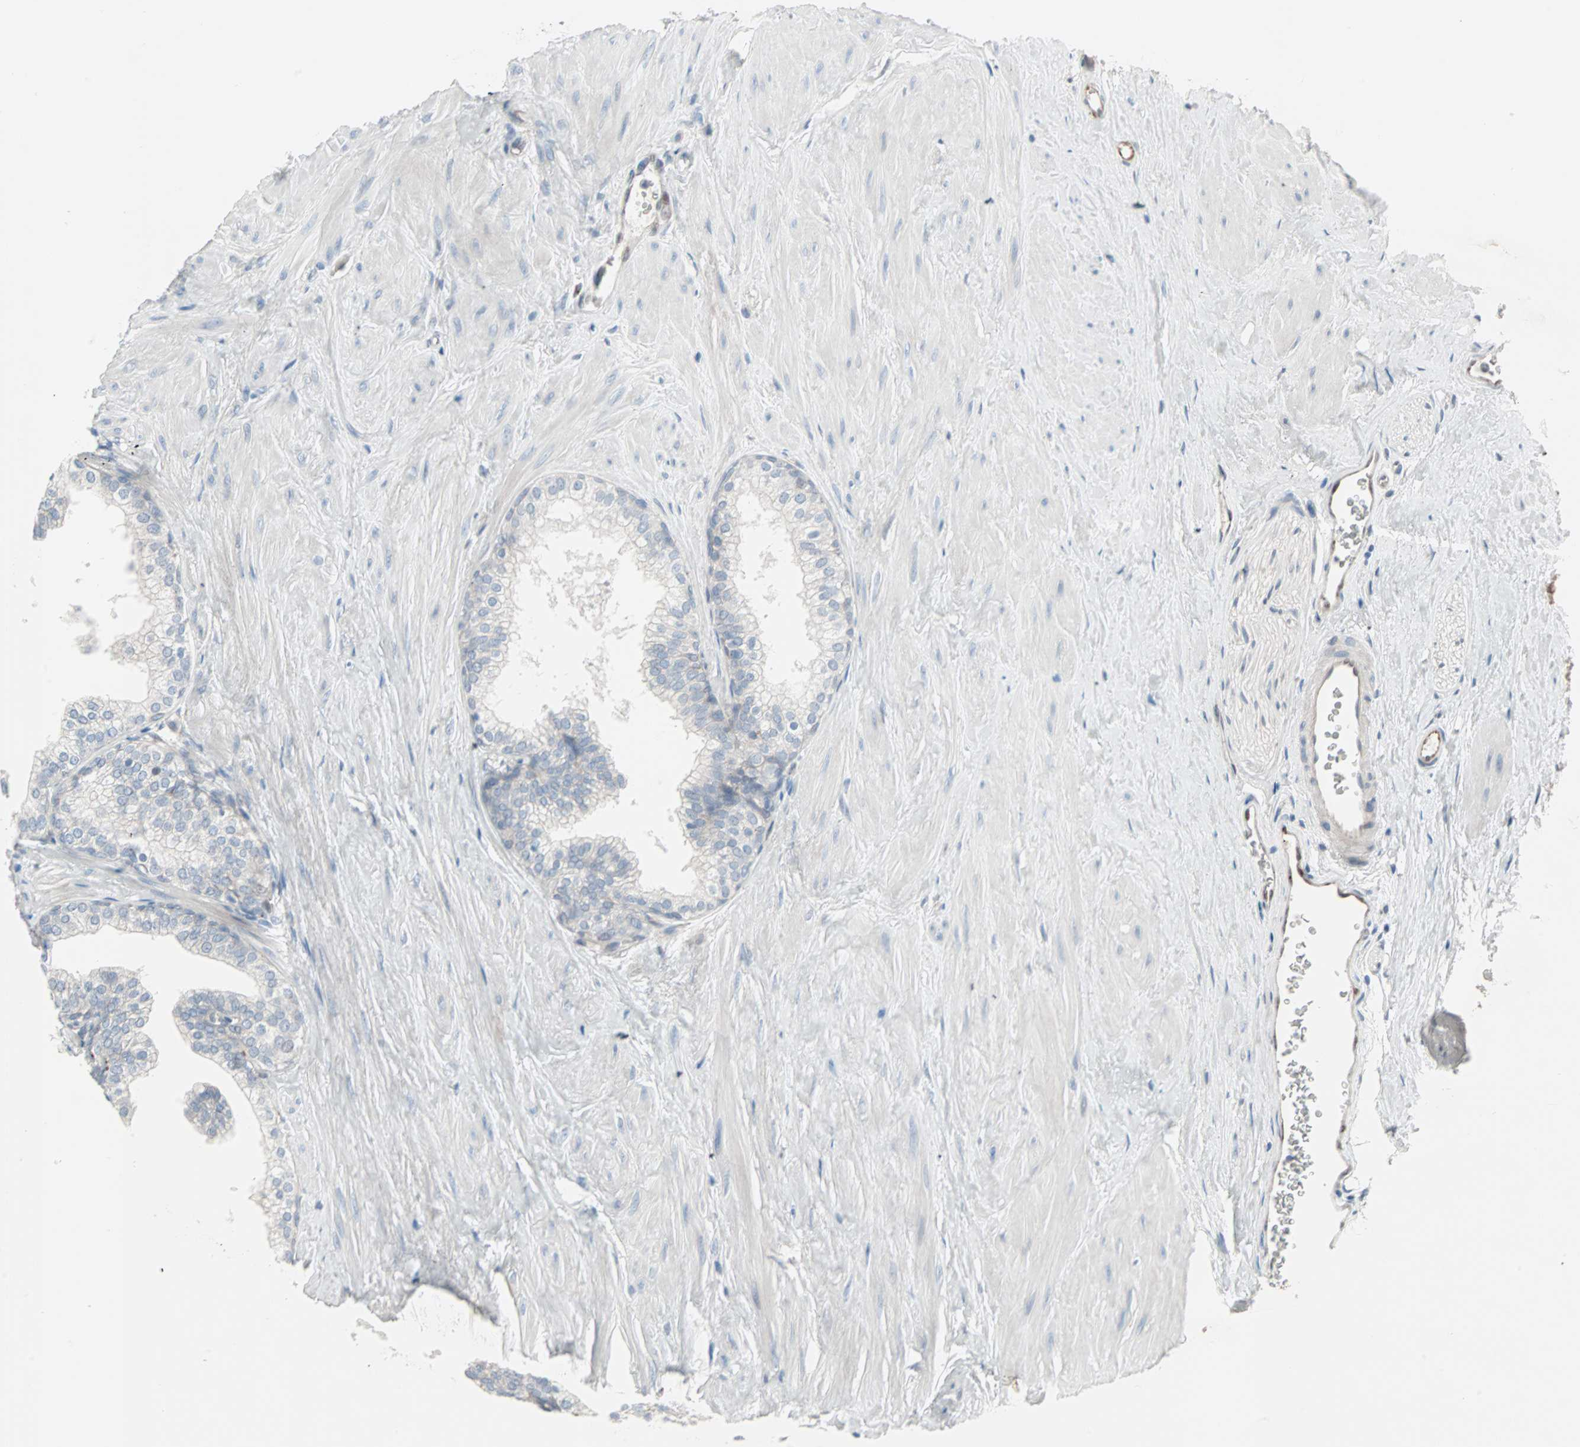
{"staining": {"intensity": "negative", "quantity": "none", "location": "none"}, "tissue": "prostate", "cell_type": "Glandular cells", "image_type": "normal", "snomed": [{"axis": "morphology", "description": "Normal tissue, NOS"}, {"axis": "topography", "description": "Prostate"}], "caption": "The photomicrograph demonstrates no significant expression in glandular cells of prostate.", "gene": "CAND2", "patient": {"sex": "male", "age": 60}}